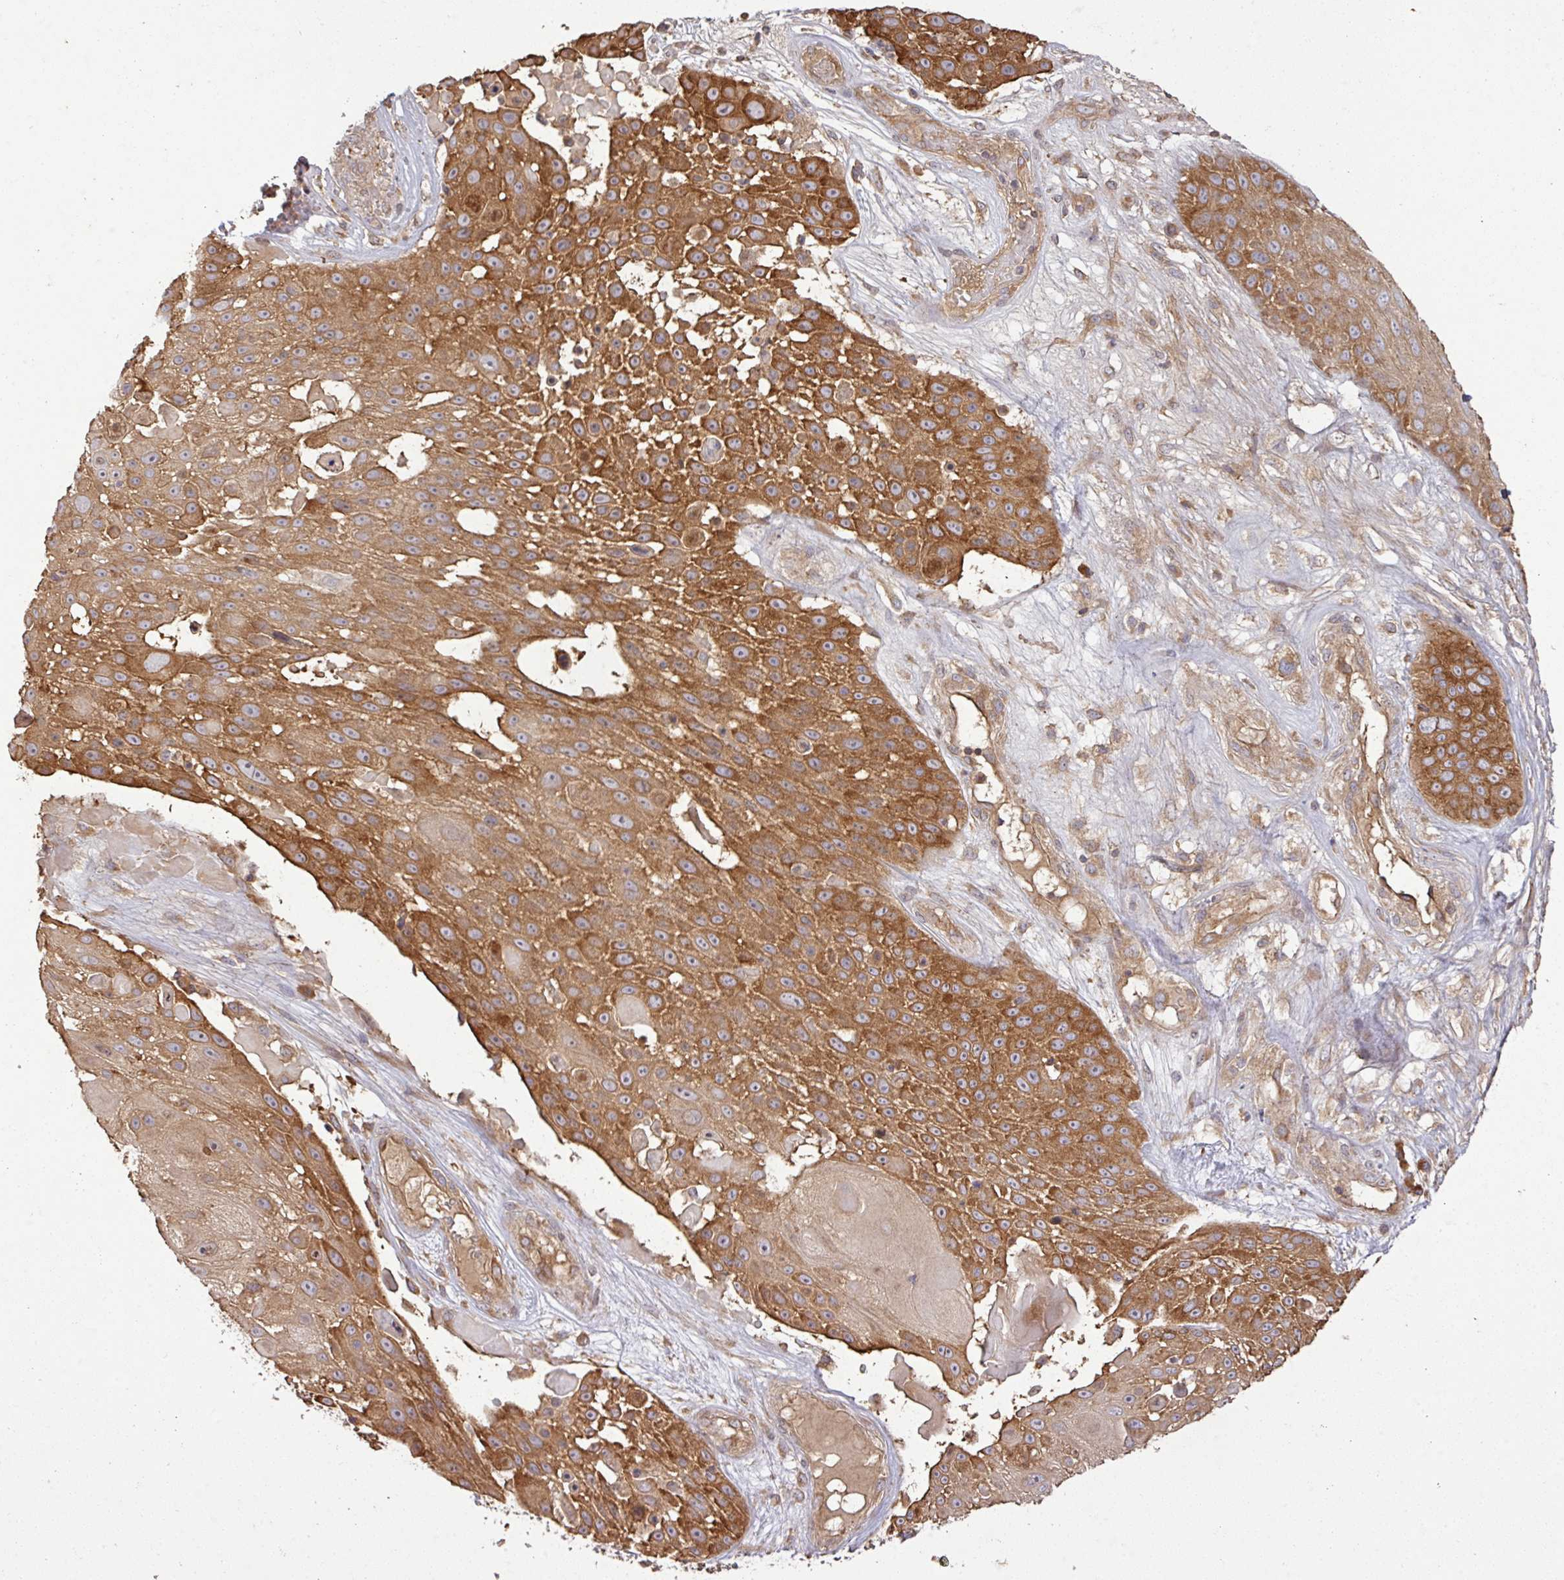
{"staining": {"intensity": "strong", "quantity": "25%-75%", "location": "cytoplasmic/membranous"}, "tissue": "skin cancer", "cell_type": "Tumor cells", "image_type": "cancer", "snomed": [{"axis": "morphology", "description": "Squamous cell carcinoma, NOS"}, {"axis": "topography", "description": "Skin"}], "caption": "Immunohistochemical staining of human squamous cell carcinoma (skin) reveals strong cytoplasmic/membranous protein expression in approximately 25%-75% of tumor cells.", "gene": "GSPT1", "patient": {"sex": "female", "age": 86}}